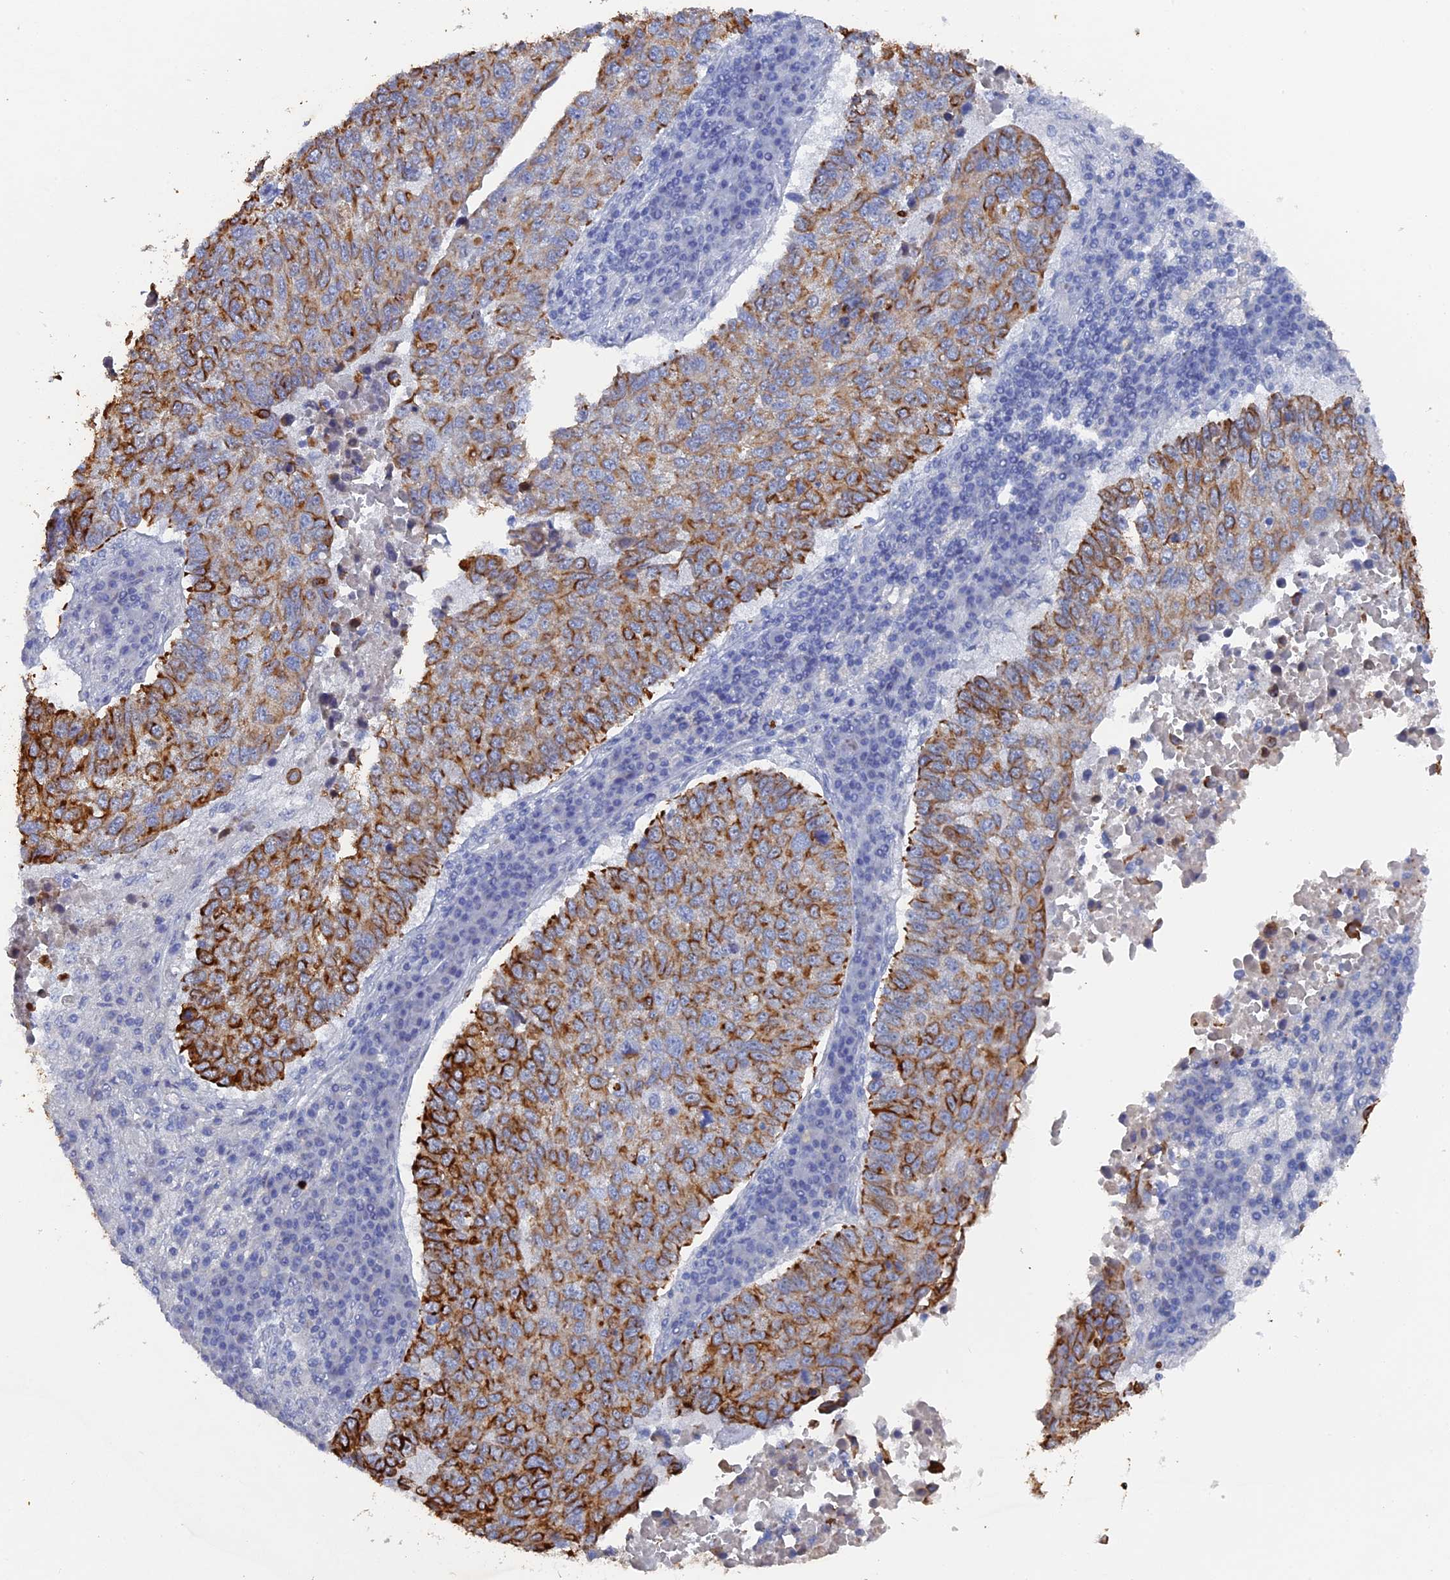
{"staining": {"intensity": "strong", "quantity": "25%-75%", "location": "cytoplasmic/membranous"}, "tissue": "lung cancer", "cell_type": "Tumor cells", "image_type": "cancer", "snomed": [{"axis": "morphology", "description": "Squamous cell carcinoma, NOS"}, {"axis": "topography", "description": "Lung"}], "caption": "A brown stain labels strong cytoplasmic/membranous staining of a protein in squamous cell carcinoma (lung) tumor cells. (IHC, brightfield microscopy, high magnification).", "gene": "SRFBP1", "patient": {"sex": "male", "age": 73}}